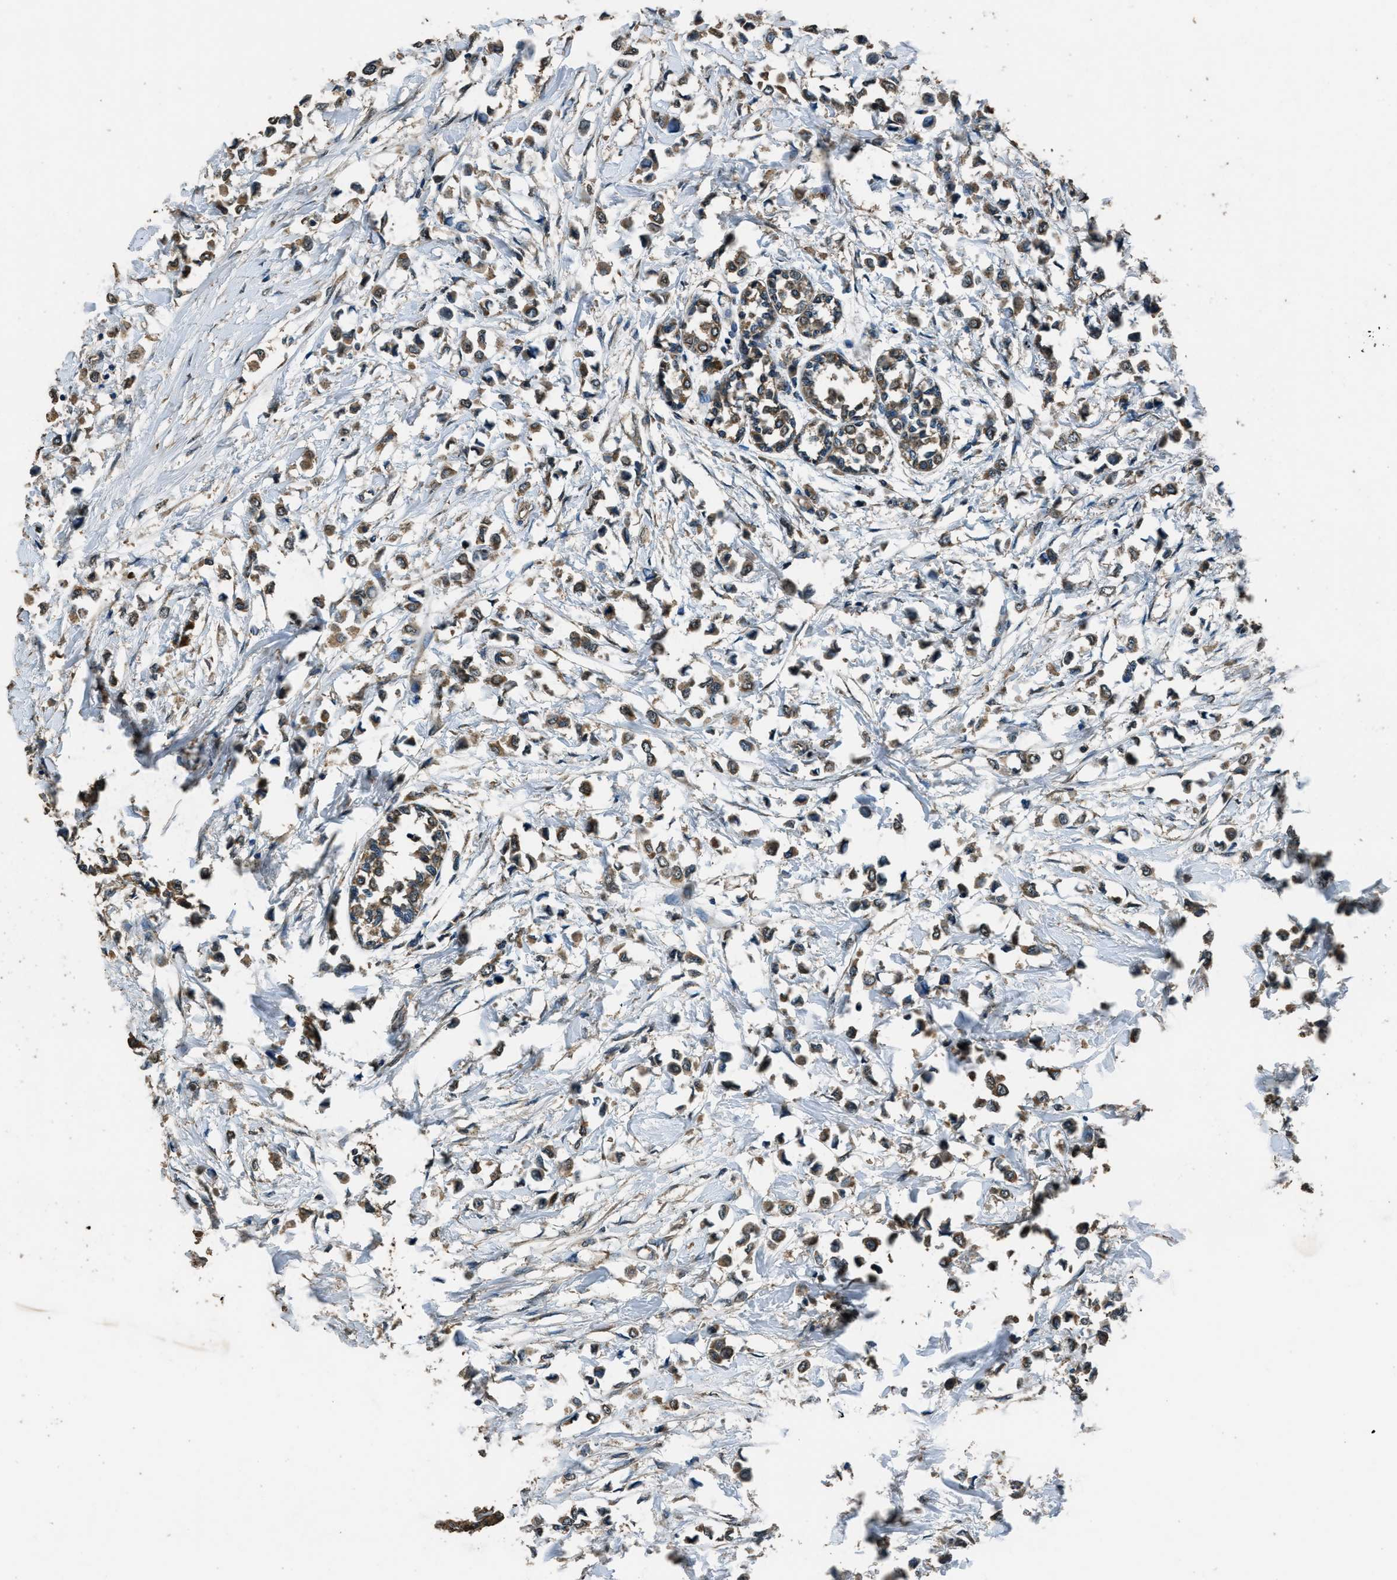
{"staining": {"intensity": "moderate", "quantity": ">75%", "location": "cytoplasmic/membranous"}, "tissue": "breast cancer", "cell_type": "Tumor cells", "image_type": "cancer", "snomed": [{"axis": "morphology", "description": "Lobular carcinoma"}, {"axis": "topography", "description": "Breast"}], "caption": "Immunohistochemistry (IHC) histopathology image of neoplastic tissue: lobular carcinoma (breast) stained using immunohistochemistry (IHC) reveals medium levels of moderate protein expression localized specifically in the cytoplasmic/membranous of tumor cells, appearing as a cytoplasmic/membranous brown color.", "gene": "SALL3", "patient": {"sex": "female", "age": 51}}